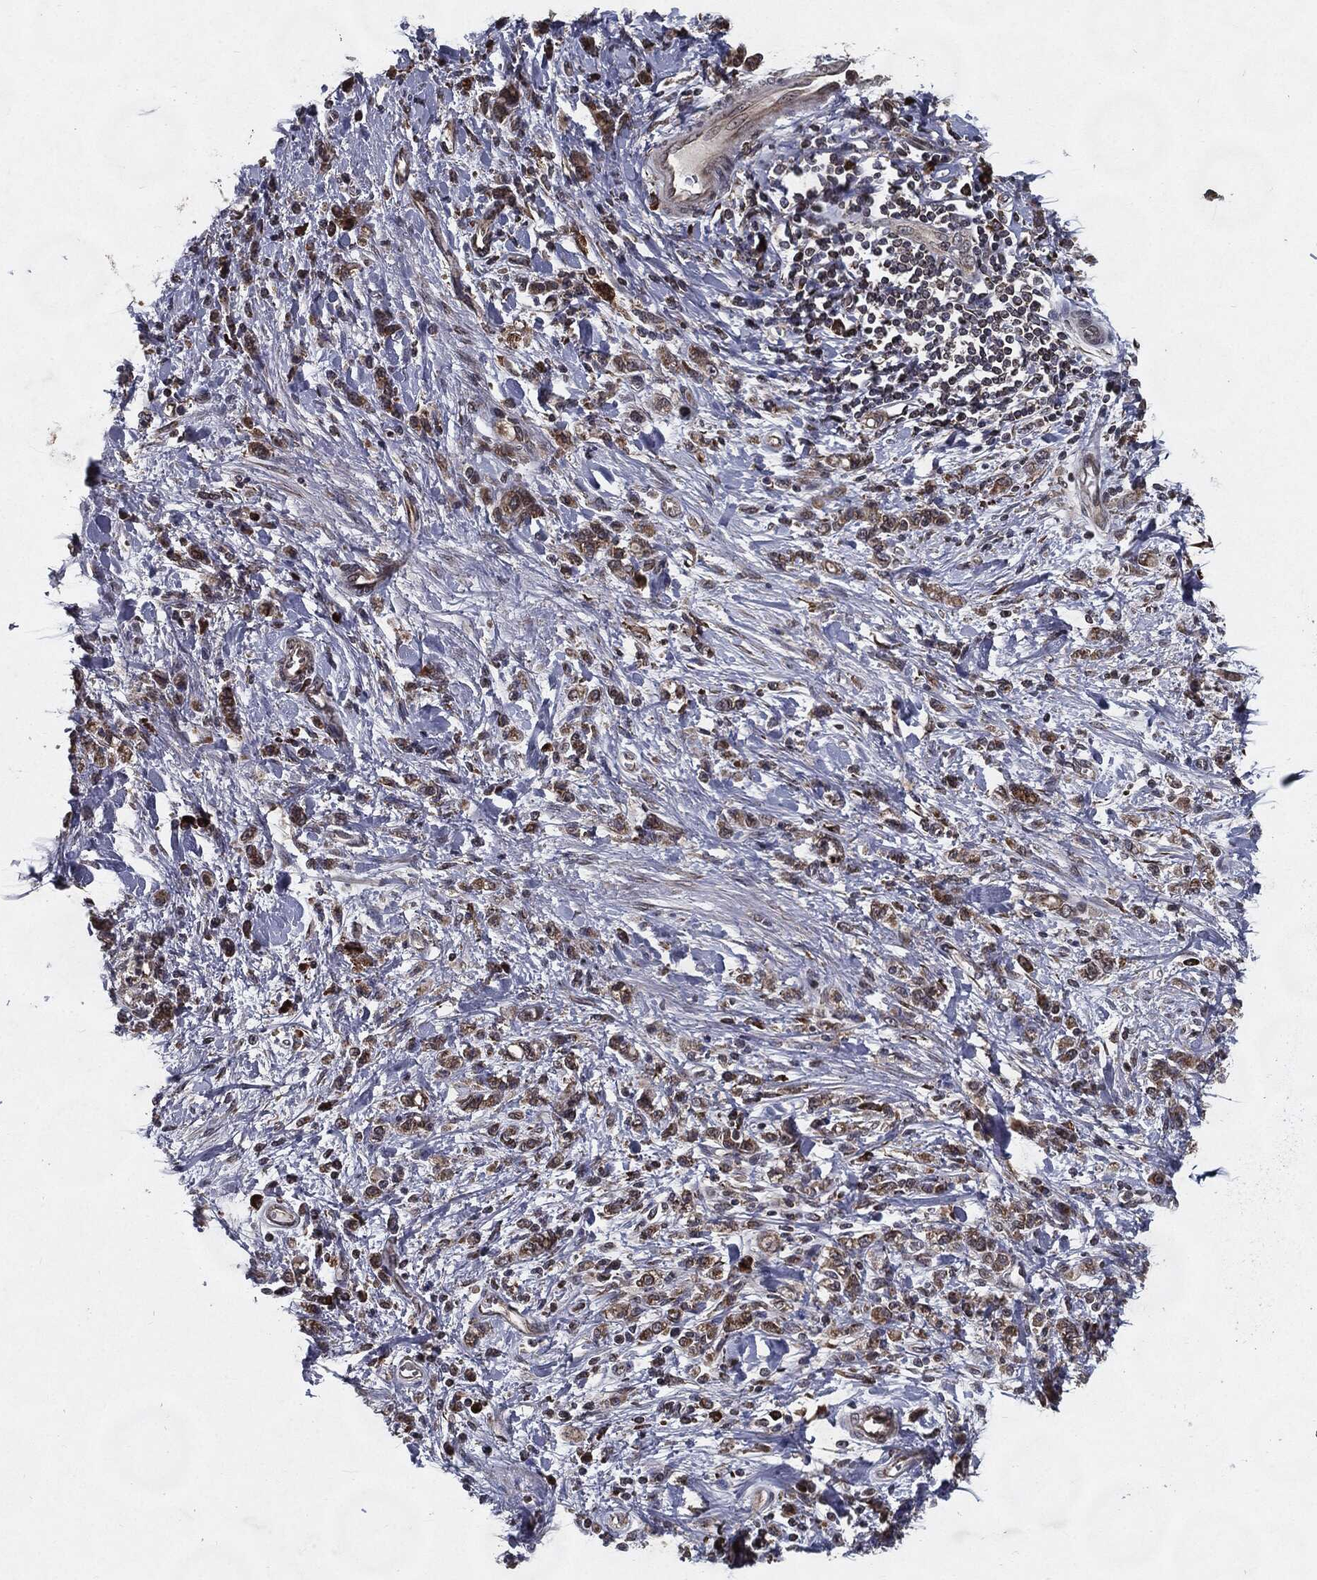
{"staining": {"intensity": "moderate", "quantity": "25%-75%", "location": "cytoplasmic/membranous"}, "tissue": "stomach cancer", "cell_type": "Tumor cells", "image_type": "cancer", "snomed": [{"axis": "morphology", "description": "Adenocarcinoma, NOS"}, {"axis": "topography", "description": "Stomach"}], "caption": "Immunohistochemical staining of human stomach cancer (adenocarcinoma) shows medium levels of moderate cytoplasmic/membranous staining in approximately 25%-75% of tumor cells.", "gene": "HDAC5", "patient": {"sex": "male", "age": 77}}